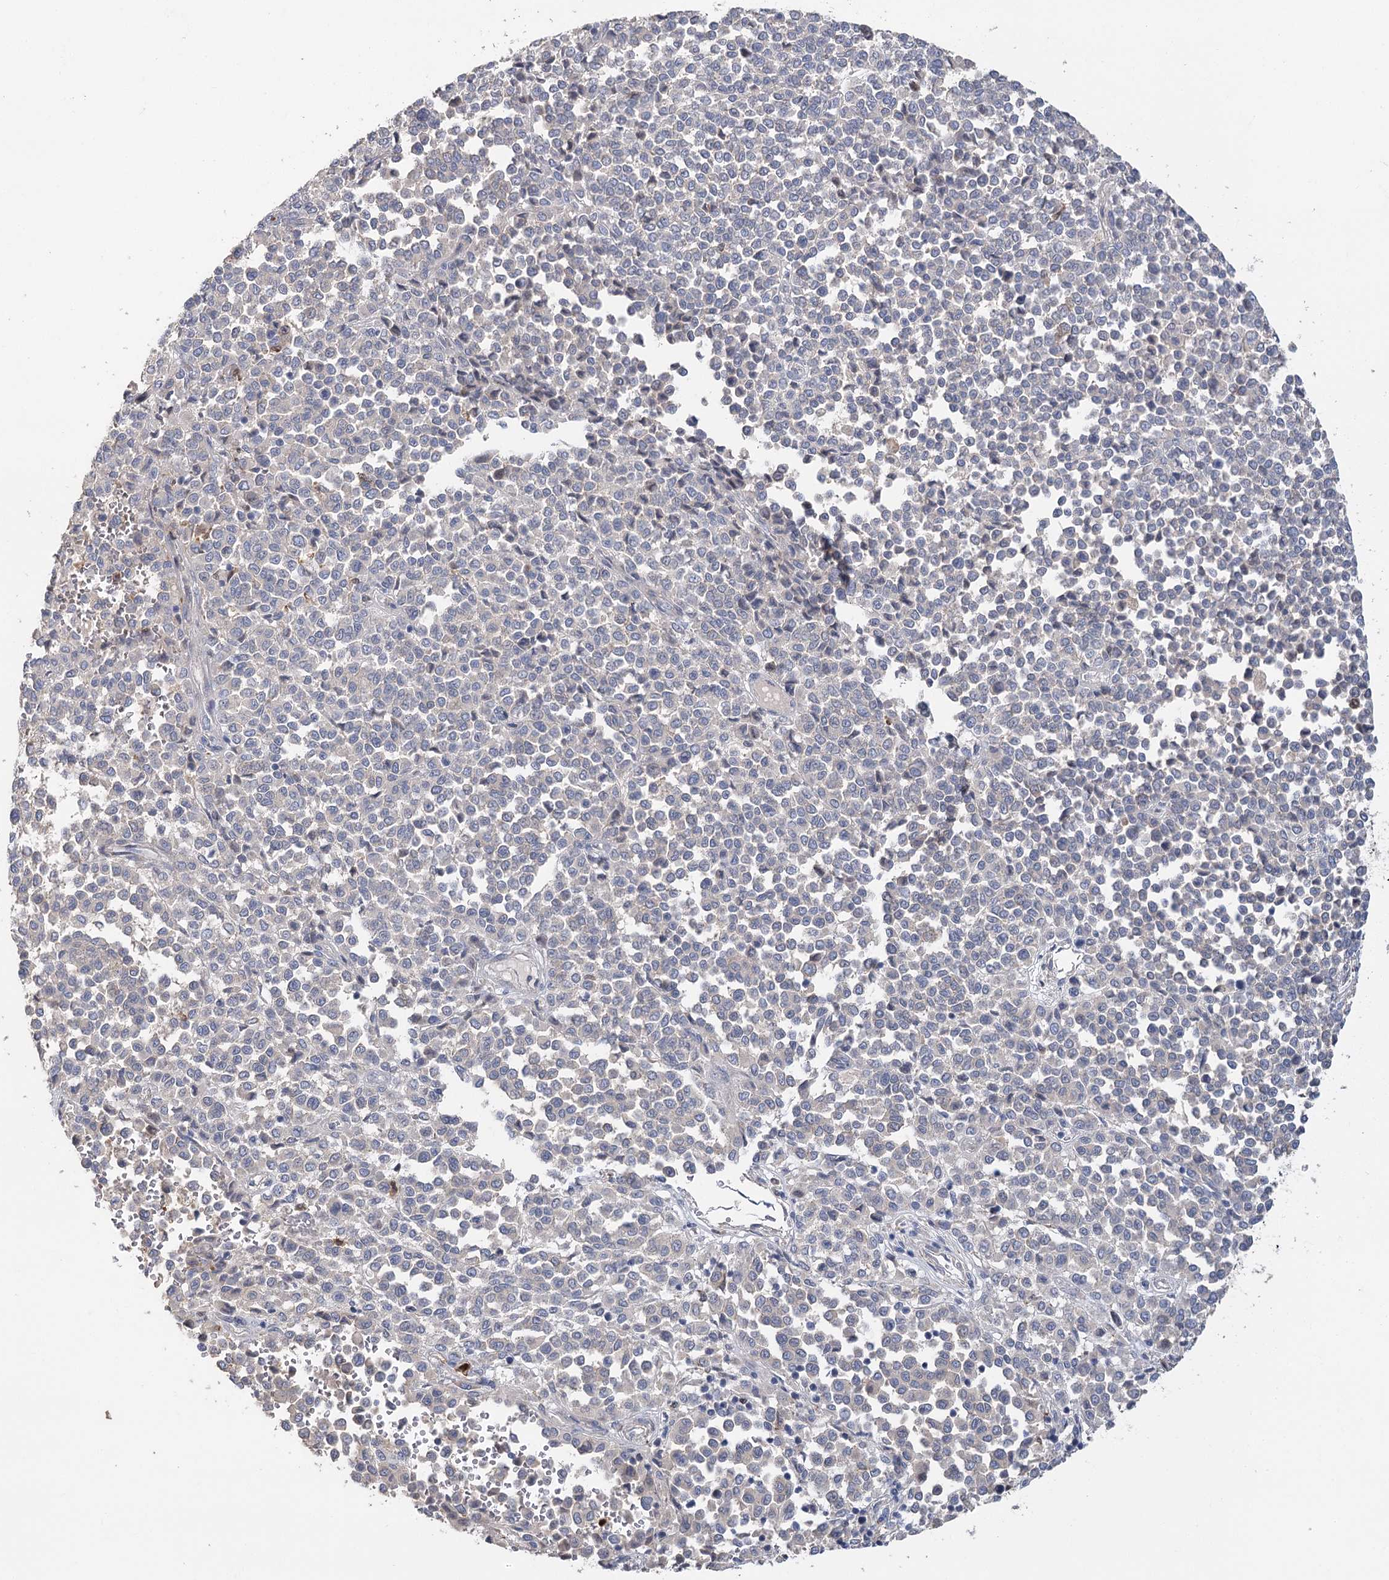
{"staining": {"intensity": "negative", "quantity": "none", "location": "none"}, "tissue": "melanoma", "cell_type": "Tumor cells", "image_type": "cancer", "snomed": [{"axis": "morphology", "description": "Malignant melanoma, Metastatic site"}, {"axis": "topography", "description": "Pancreas"}], "caption": "Immunohistochemistry (IHC) histopathology image of malignant melanoma (metastatic site) stained for a protein (brown), which displays no expression in tumor cells.", "gene": "EPB41L5", "patient": {"sex": "female", "age": 30}}